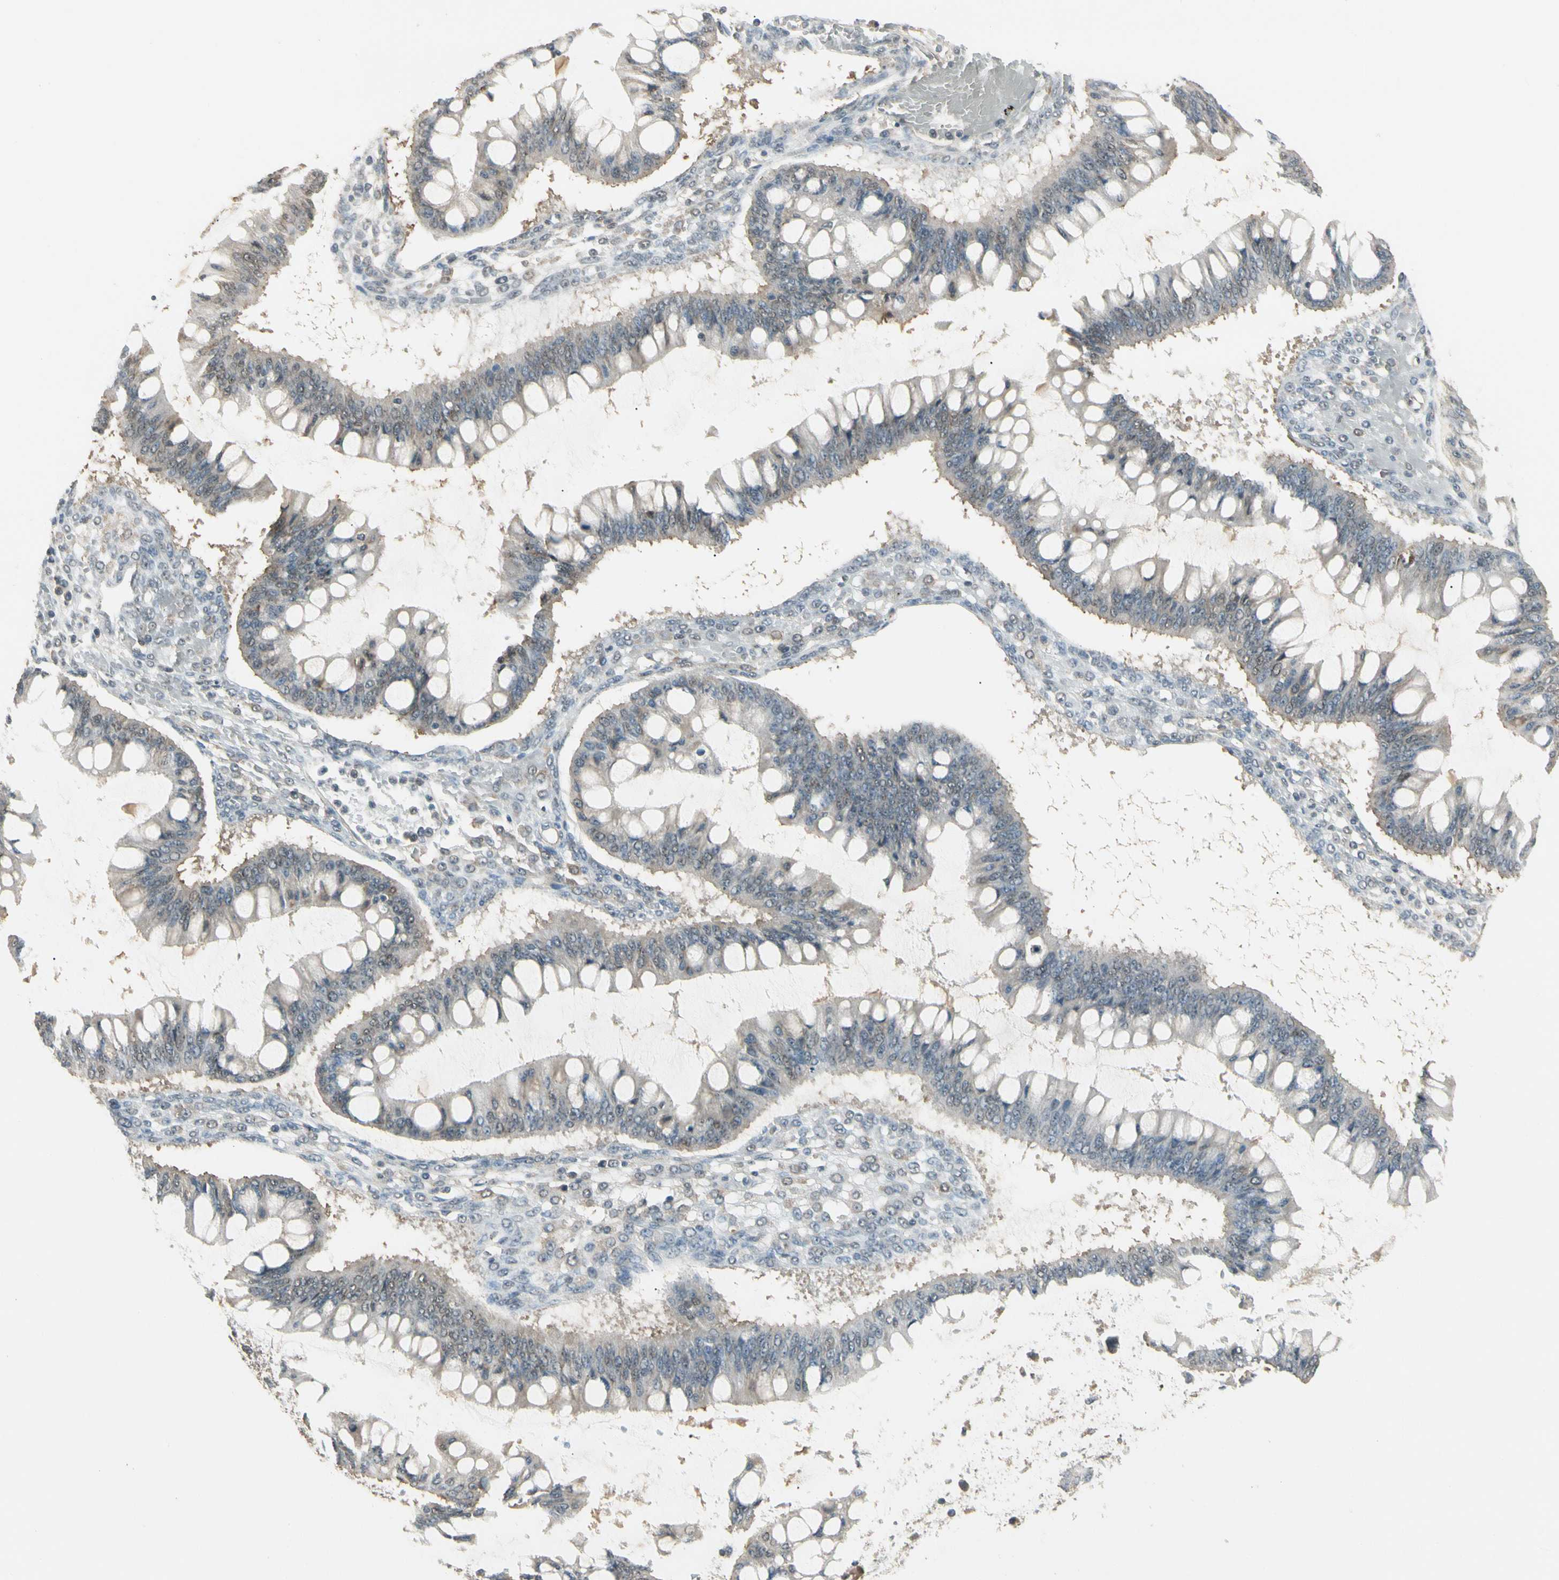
{"staining": {"intensity": "weak", "quantity": "25%-75%", "location": "cytoplasmic/membranous"}, "tissue": "ovarian cancer", "cell_type": "Tumor cells", "image_type": "cancer", "snomed": [{"axis": "morphology", "description": "Cystadenocarcinoma, mucinous, NOS"}, {"axis": "topography", "description": "Ovary"}], "caption": "Protein expression analysis of ovarian cancer displays weak cytoplasmic/membranous staining in approximately 25%-75% of tumor cells.", "gene": "SGCA", "patient": {"sex": "female", "age": 73}}